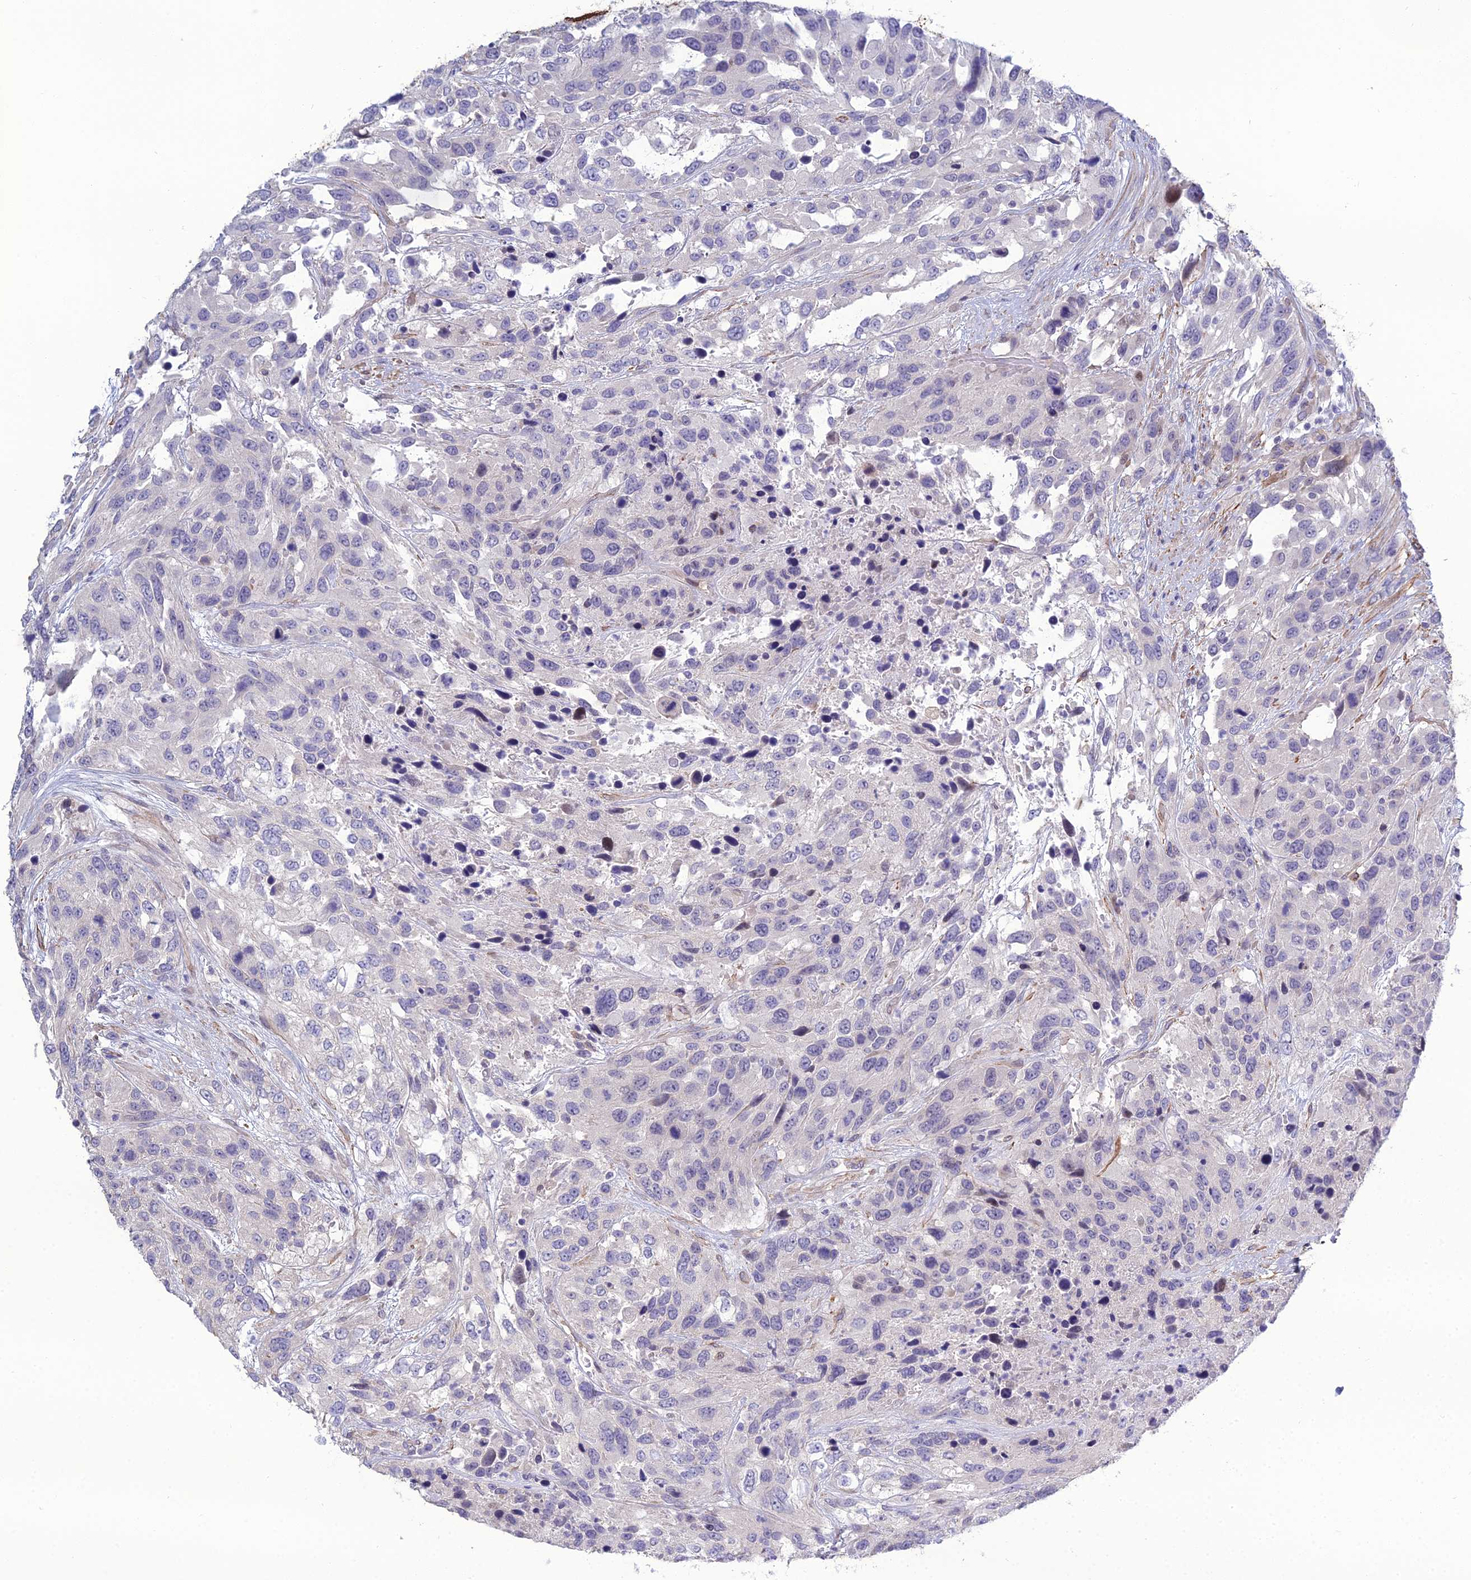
{"staining": {"intensity": "negative", "quantity": "none", "location": "none"}, "tissue": "urothelial cancer", "cell_type": "Tumor cells", "image_type": "cancer", "snomed": [{"axis": "morphology", "description": "Urothelial carcinoma, High grade"}, {"axis": "topography", "description": "Urinary bladder"}], "caption": "Immunohistochemical staining of human urothelial cancer reveals no significant positivity in tumor cells.", "gene": "LZTS2", "patient": {"sex": "female", "age": 70}}